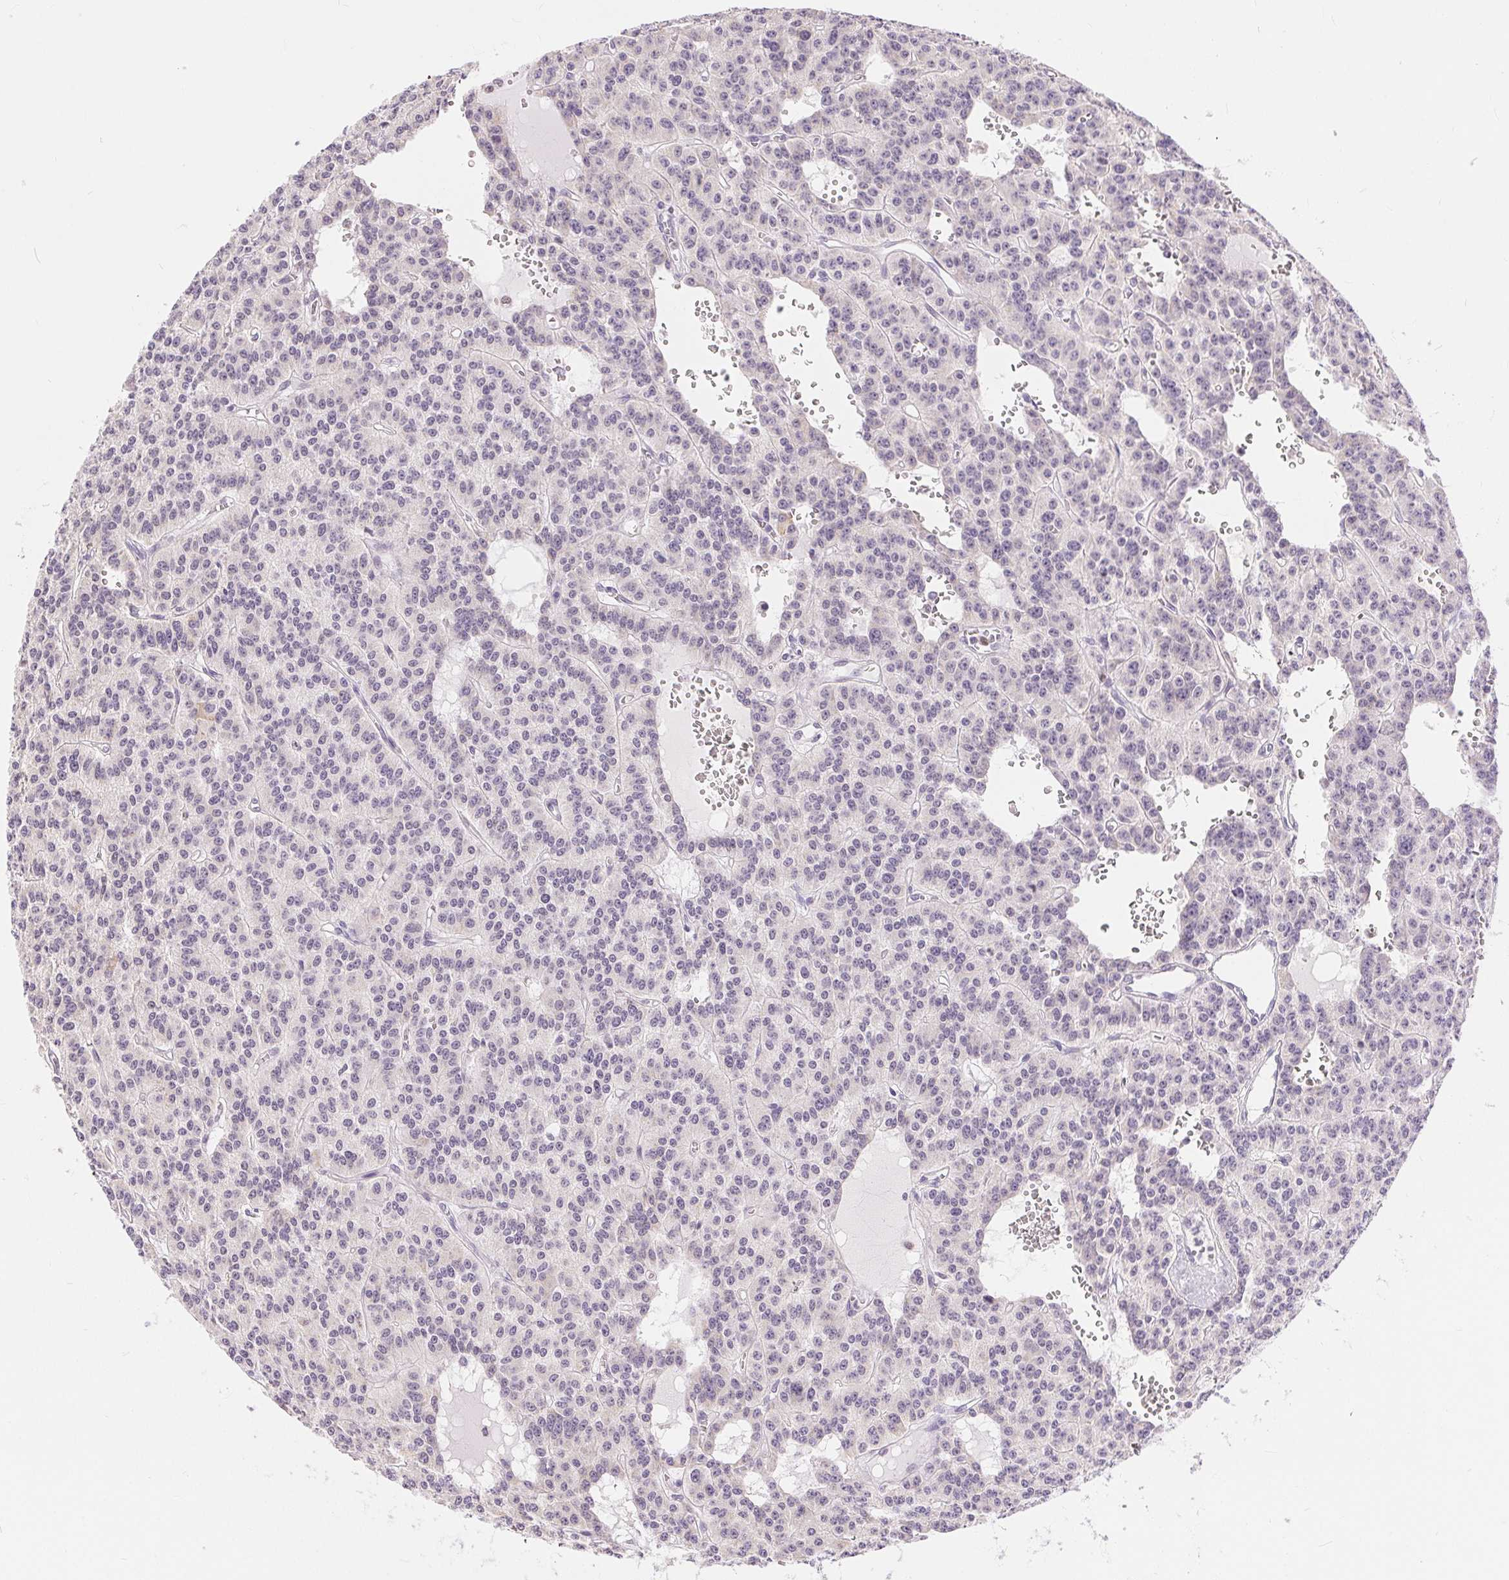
{"staining": {"intensity": "negative", "quantity": "none", "location": "none"}, "tissue": "carcinoid", "cell_type": "Tumor cells", "image_type": "cancer", "snomed": [{"axis": "morphology", "description": "Carcinoid, malignant, NOS"}, {"axis": "topography", "description": "Lung"}], "caption": "Tumor cells are negative for protein expression in human carcinoid (malignant).", "gene": "POU2F2", "patient": {"sex": "female", "age": 71}}